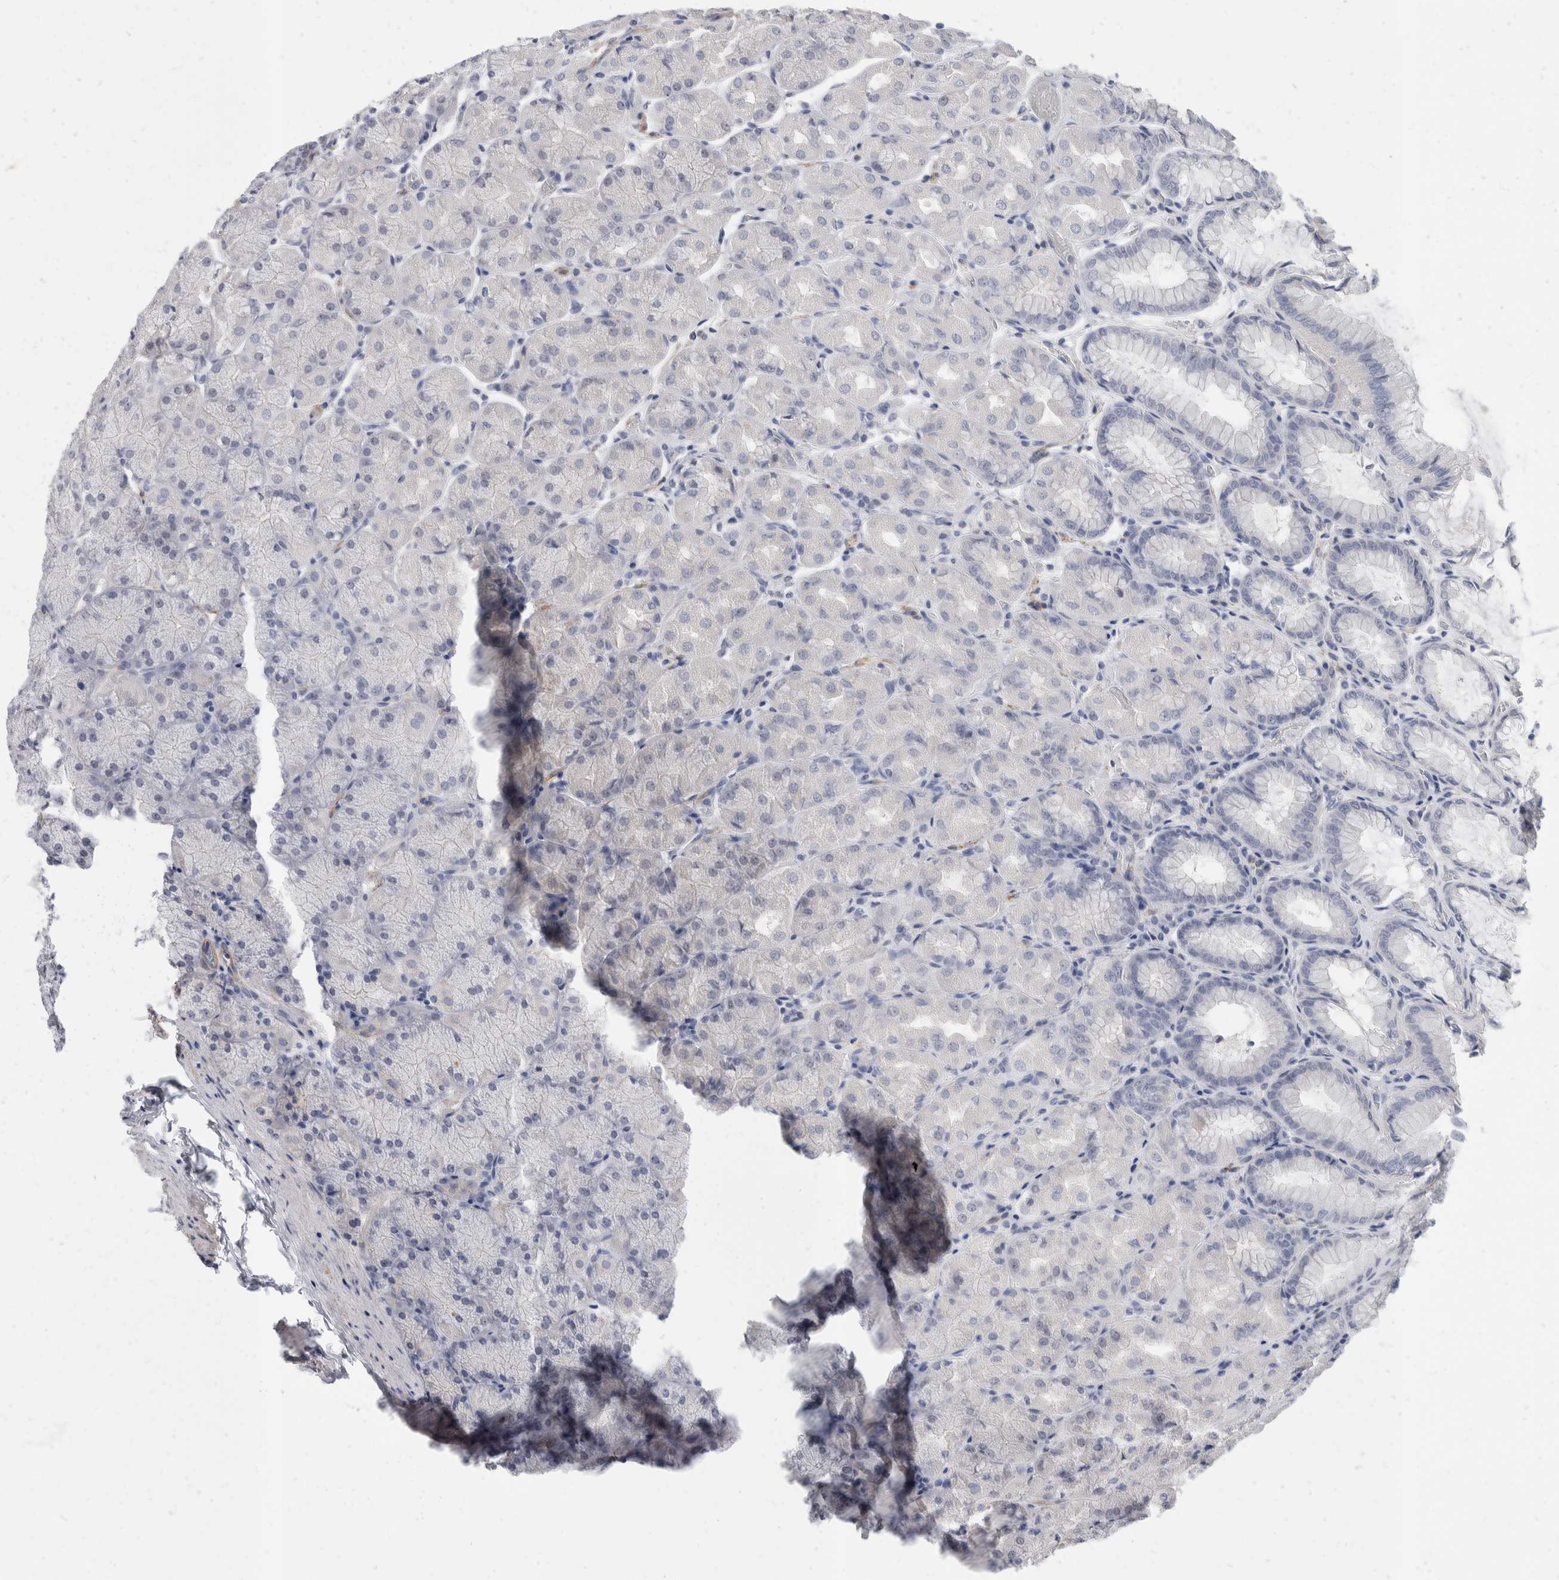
{"staining": {"intensity": "negative", "quantity": "none", "location": "none"}, "tissue": "stomach", "cell_type": "Glandular cells", "image_type": "normal", "snomed": [{"axis": "morphology", "description": "Normal tissue, NOS"}, {"axis": "topography", "description": "Stomach, upper"}], "caption": "This is an immunohistochemistry (IHC) photomicrograph of normal stomach. There is no expression in glandular cells.", "gene": "CATSPERD", "patient": {"sex": "female", "age": 56}}